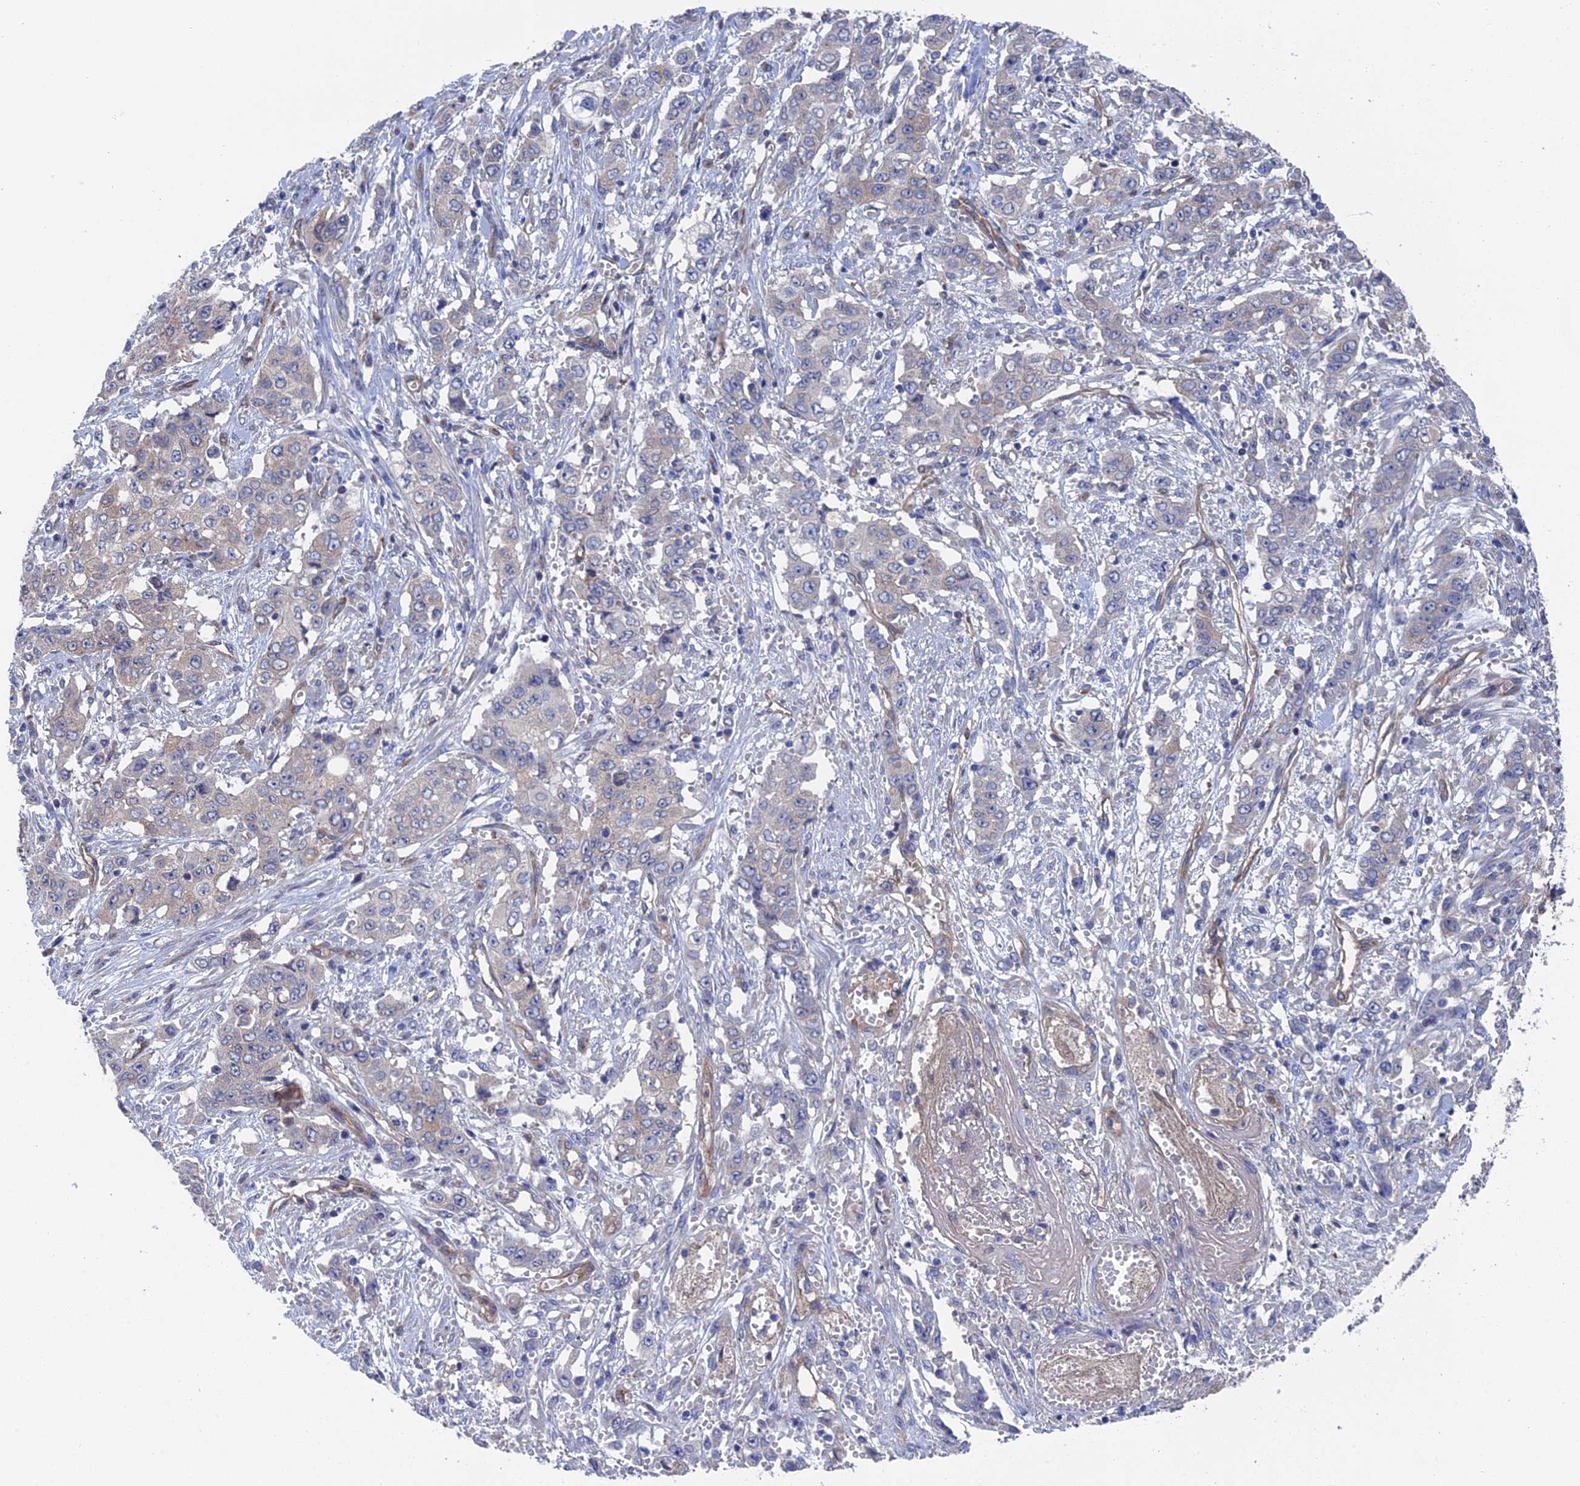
{"staining": {"intensity": "weak", "quantity": "<25%", "location": "cytoplasmic/membranous"}, "tissue": "stomach cancer", "cell_type": "Tumor cells", "image_type": "cancer", "snomed": [{"axis": "morphology", "description": "Normal tissue, NOS"}, {"axis": "morphology", "description": "Adenocarcinoma, NOS"}, {"axis": "topography", "description": "Stomach"}], "caption": "Immunohistochemistry histopathology image of neoplastic tissue: human stomach cancer (adenocarcinoma) stained with DAB (3,3'-diaminobenzidine) demonstrates no significant protein expression in tumor cells.", "gene": "ARAP3", "patient": {"sex": "female", "age": 64}}